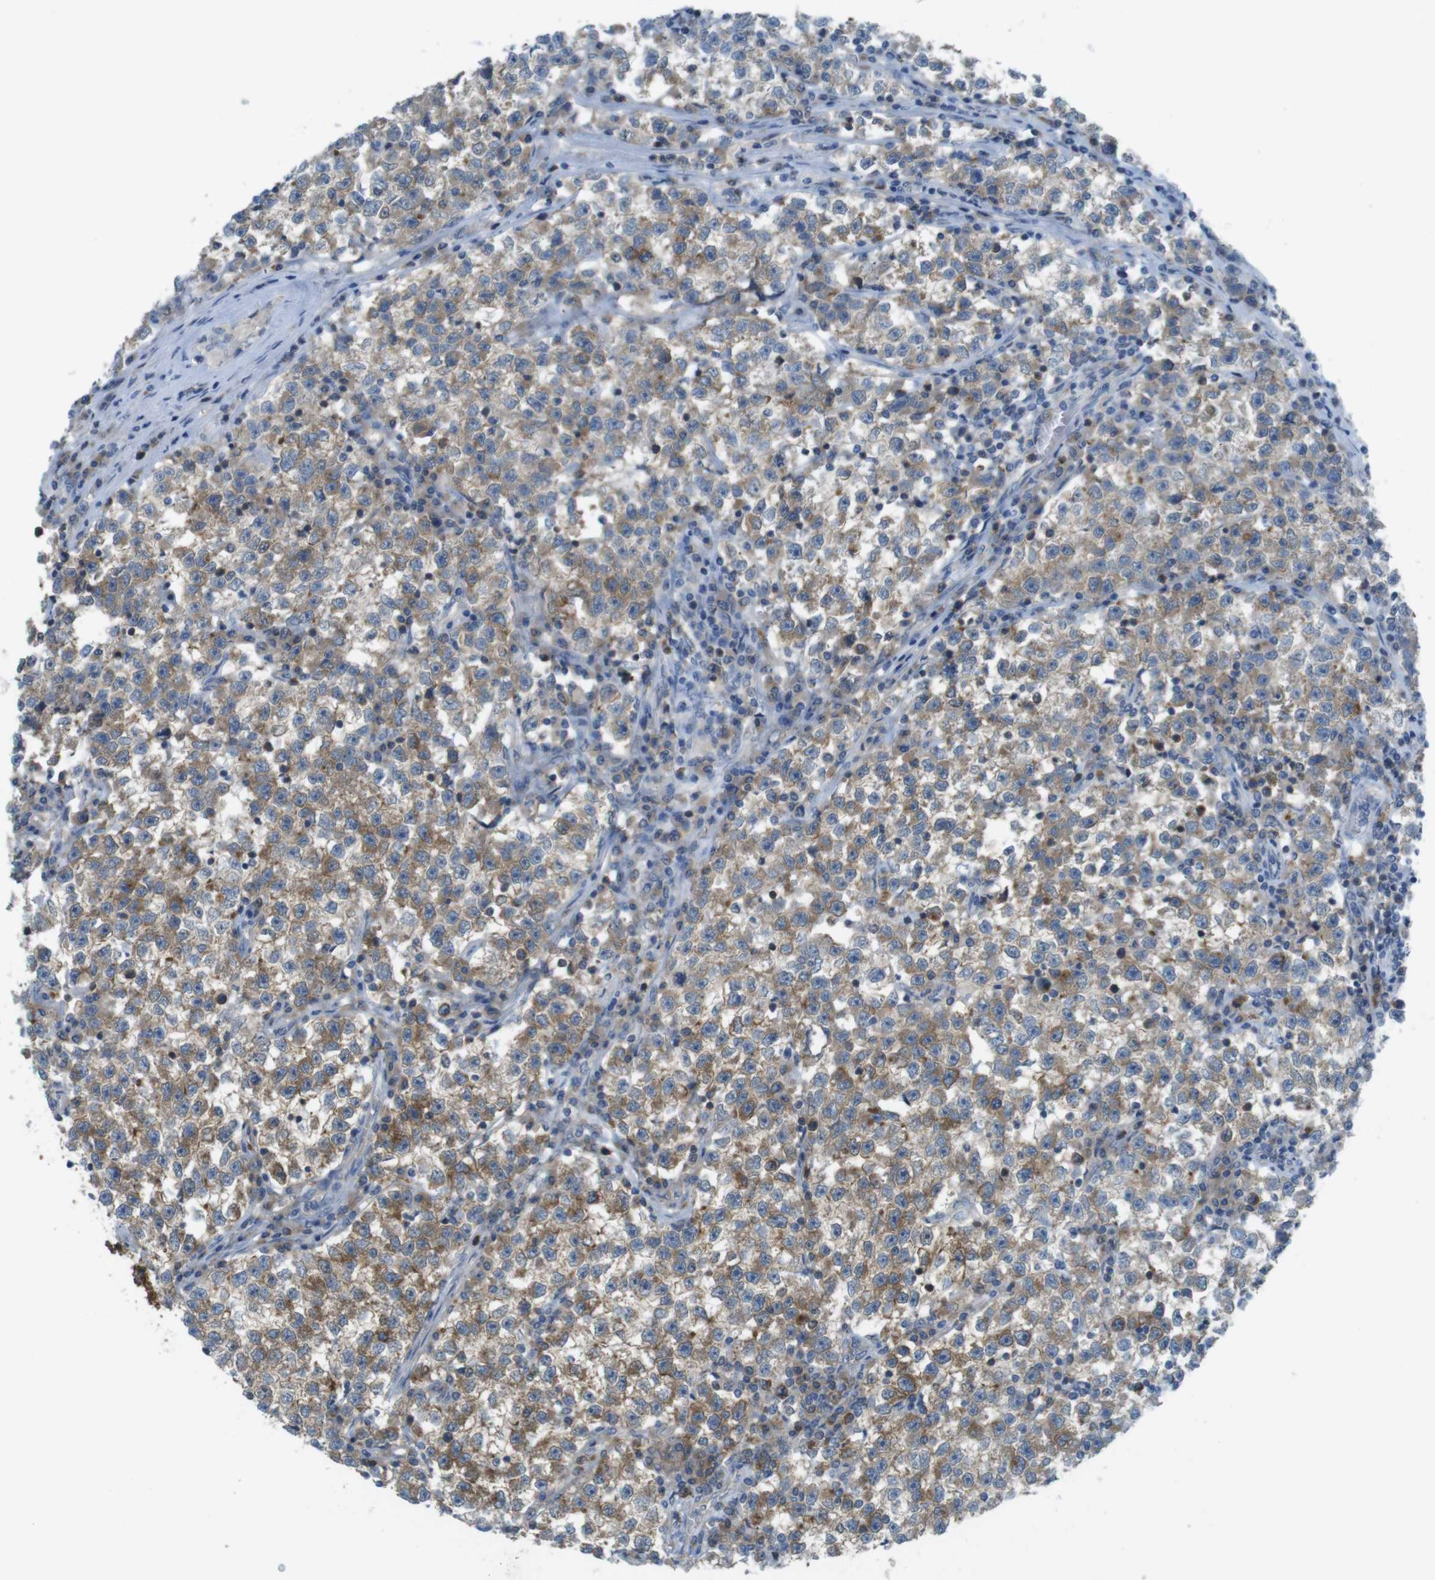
{"staining": {"intensity": "moderate", "quantity": ">75%", "location": "cytoplasmic/membranous"}, "tissue": "testis cancer", "cell_type": "Tumor cells", "image_type": "cancer", "snomed": [{"axis": "morphology", "description": "Seminoma, NOS"}, {"axis": "topography", "description": "Testis"}], "caption": "Tumor cells display moderate cytoplasmic/membranous staining in approximately >75% of cells in testis seminoma.", "gene": "MTHFD1", "patient": {"sex": "male", "age": 22}}